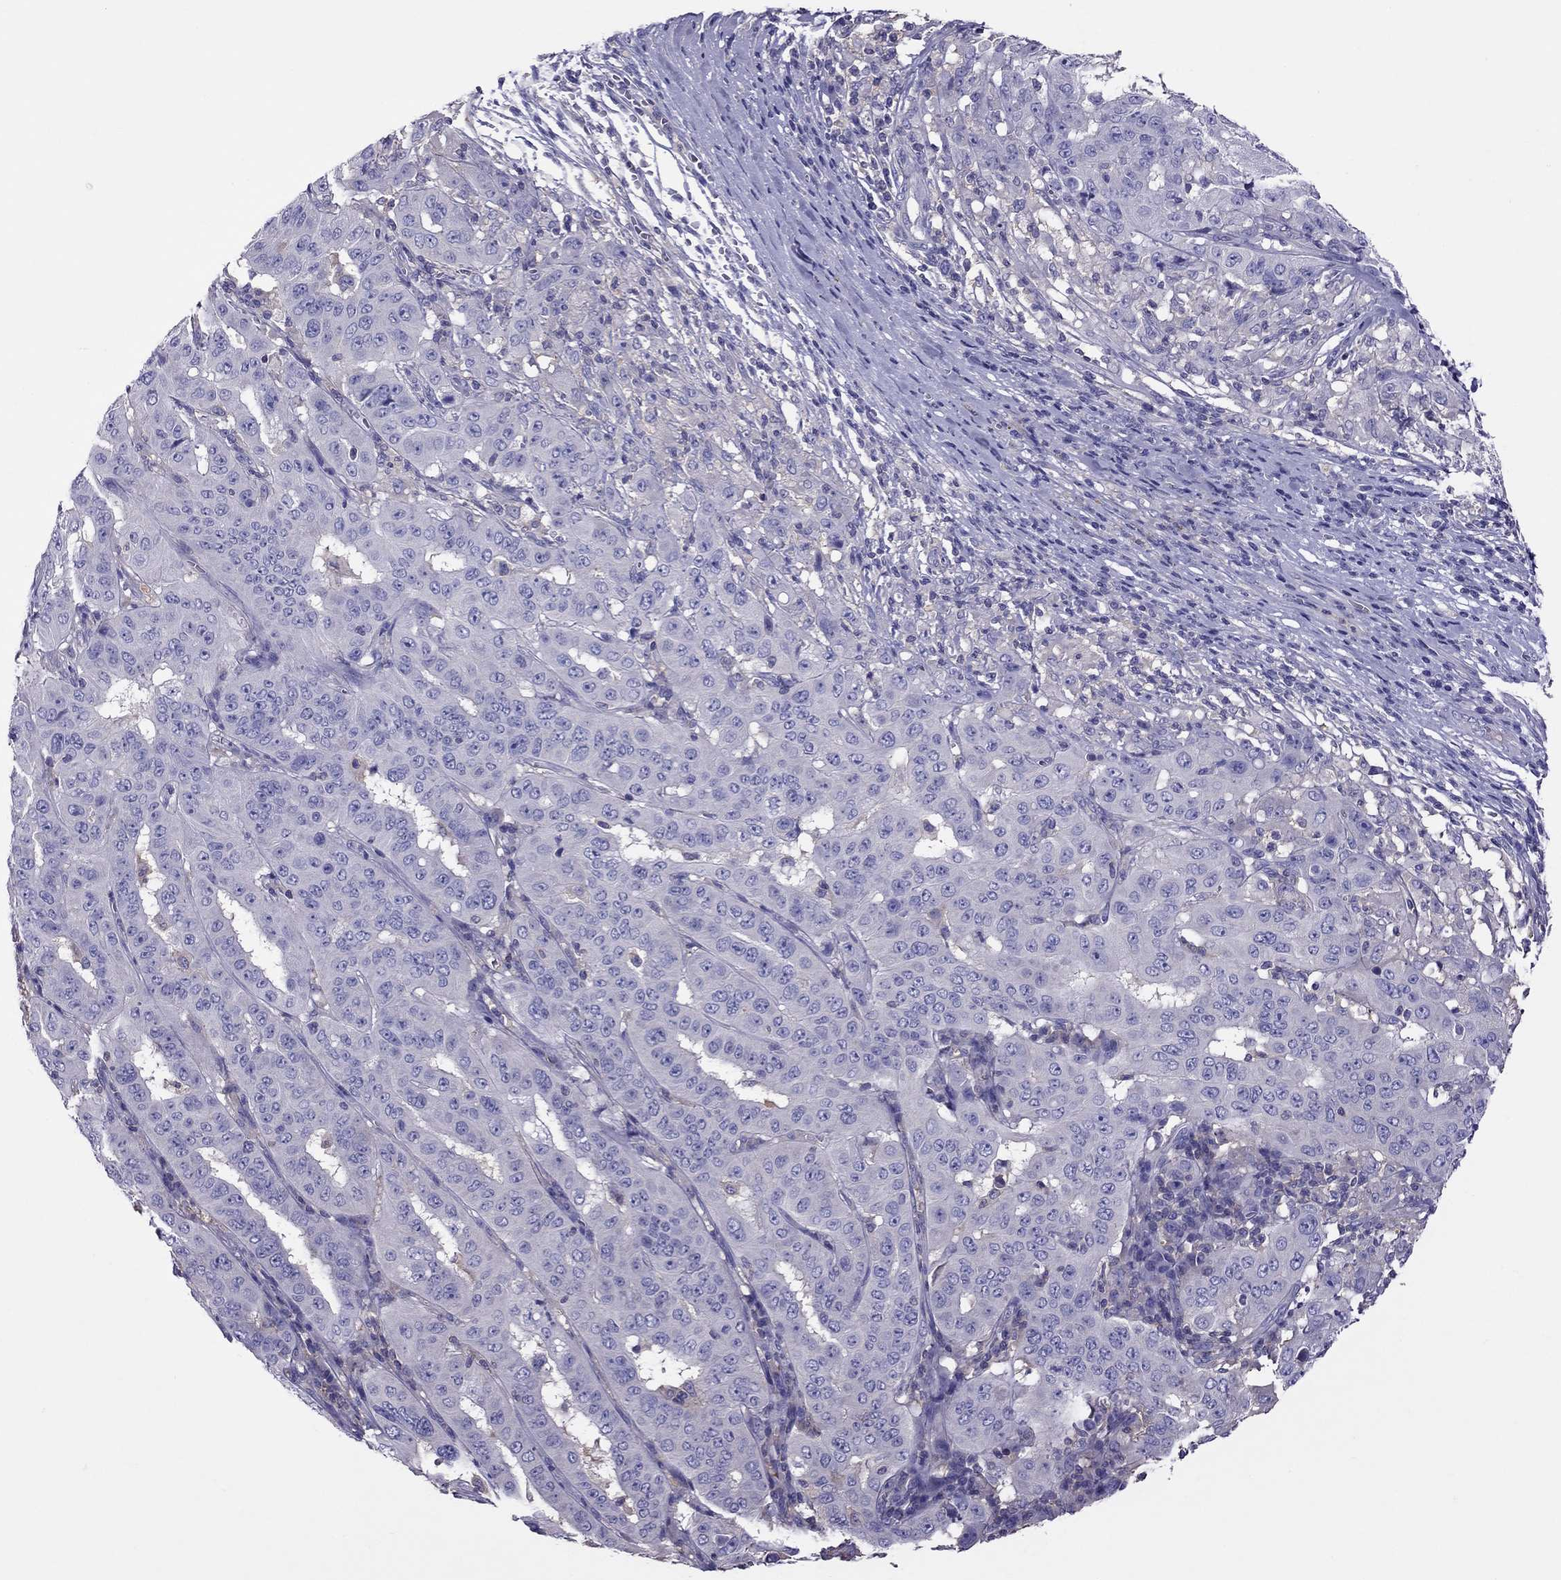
{"staining": {"intensity": "negative", "quantity": "none", "location": "none"}, "tissue": "pancreatic cancer", "cell_type": "Tumor cells", "image_type": "cancer", "snomed": [{"axis": "morphology", "description": "Adenocarcinoma, NOS"}, {"axis": "topography", "description": "Pancreas"}], "caption": "Tumor cells show no significant protein staining in pancreatic cancer.", "gene": "TEX22", "patient": {"sex": "male", "age": 63}}